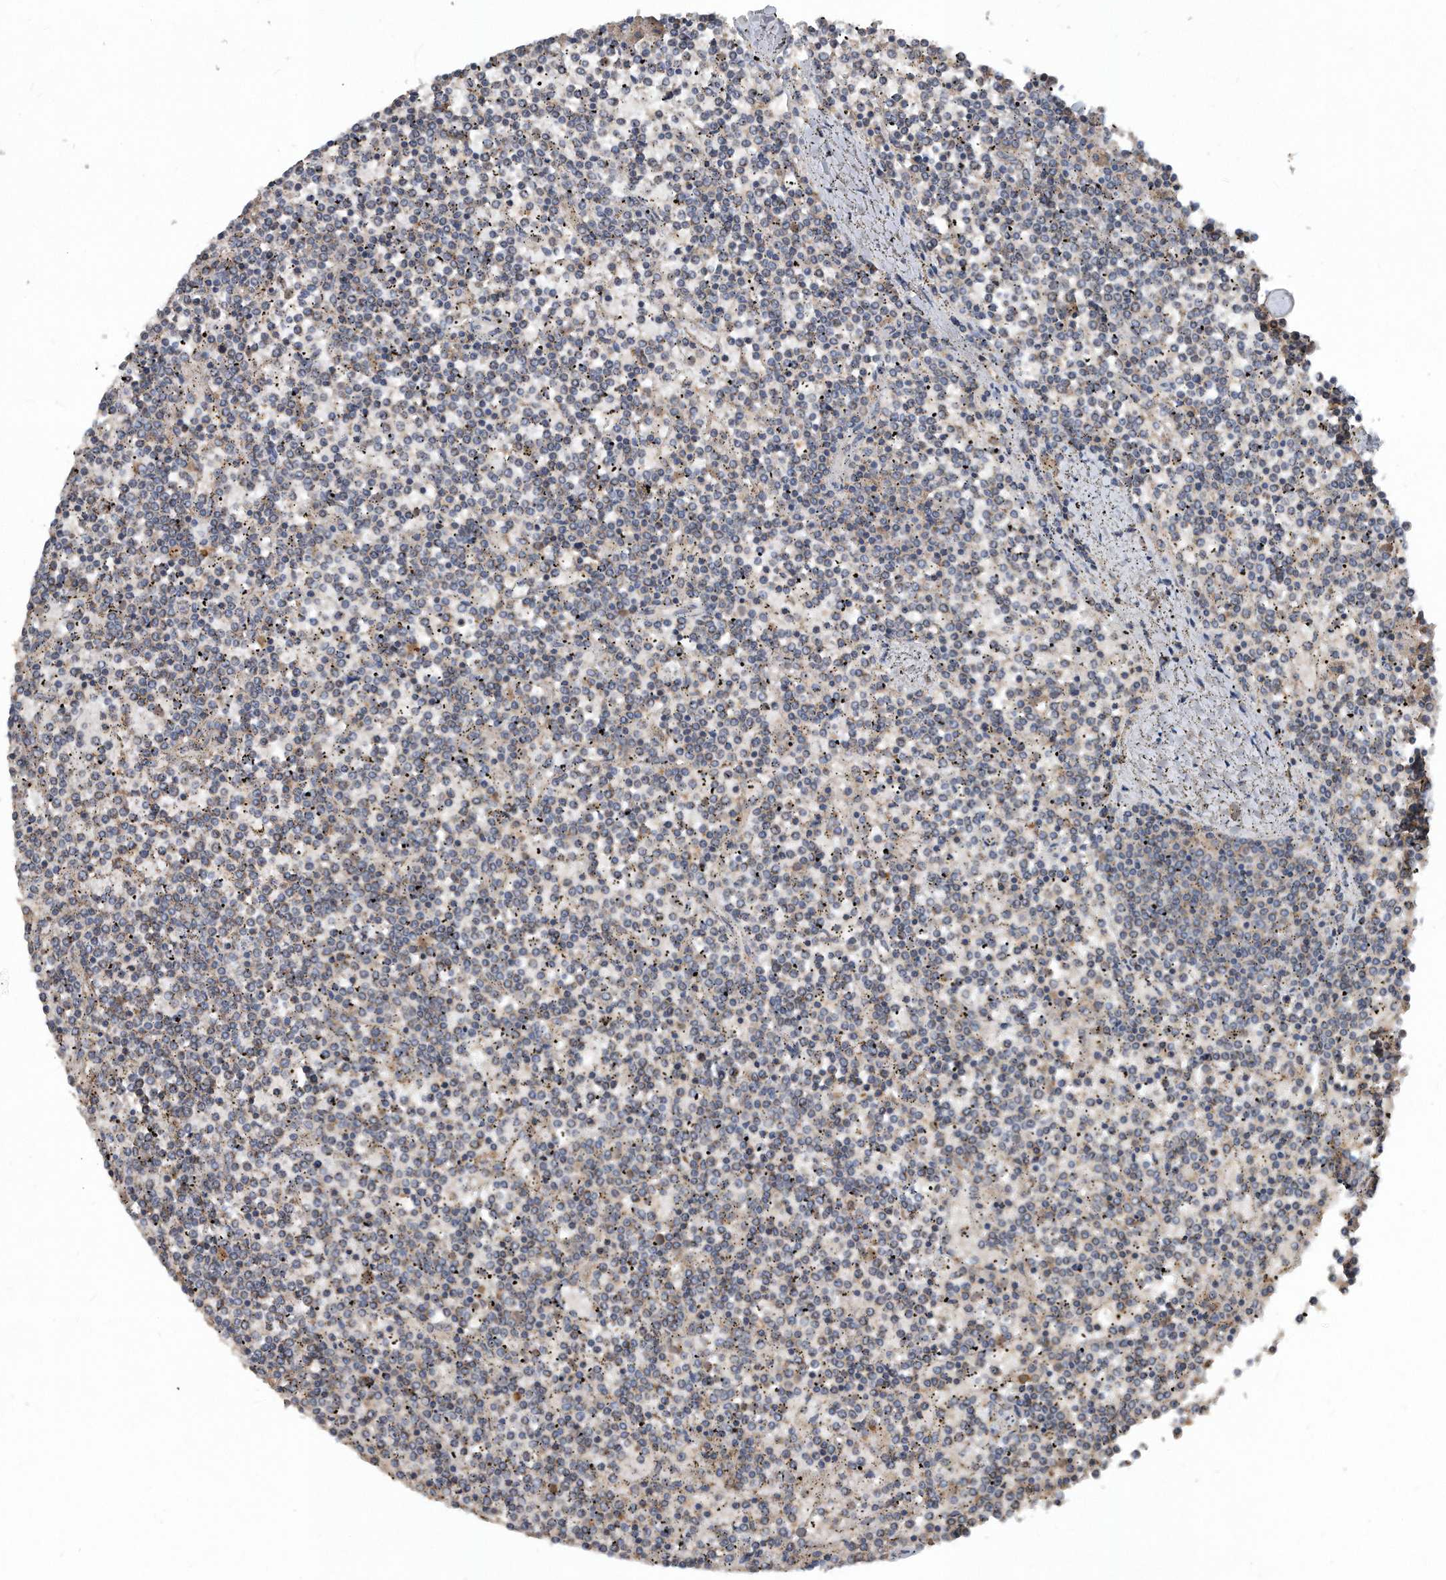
{"staining": {"intensity": "negative", "quantity": "none", "location": "none"}, "tissue": "lymphoma", "cell_type": "Tumor cells", "image_type": "cancer", "snomed": [{"axis": "morphology", "description": "Malignant lymphoma, non-Hodgkin's type, Low grade"}, {"axis": "topography", "description": "Spleen"}], "caption": "Immunohistochemical staining of lymphoma shows no significant positivity in tumor cells.", "gene": "SDHA", "patient": {"sex": "female", "age": 19}}